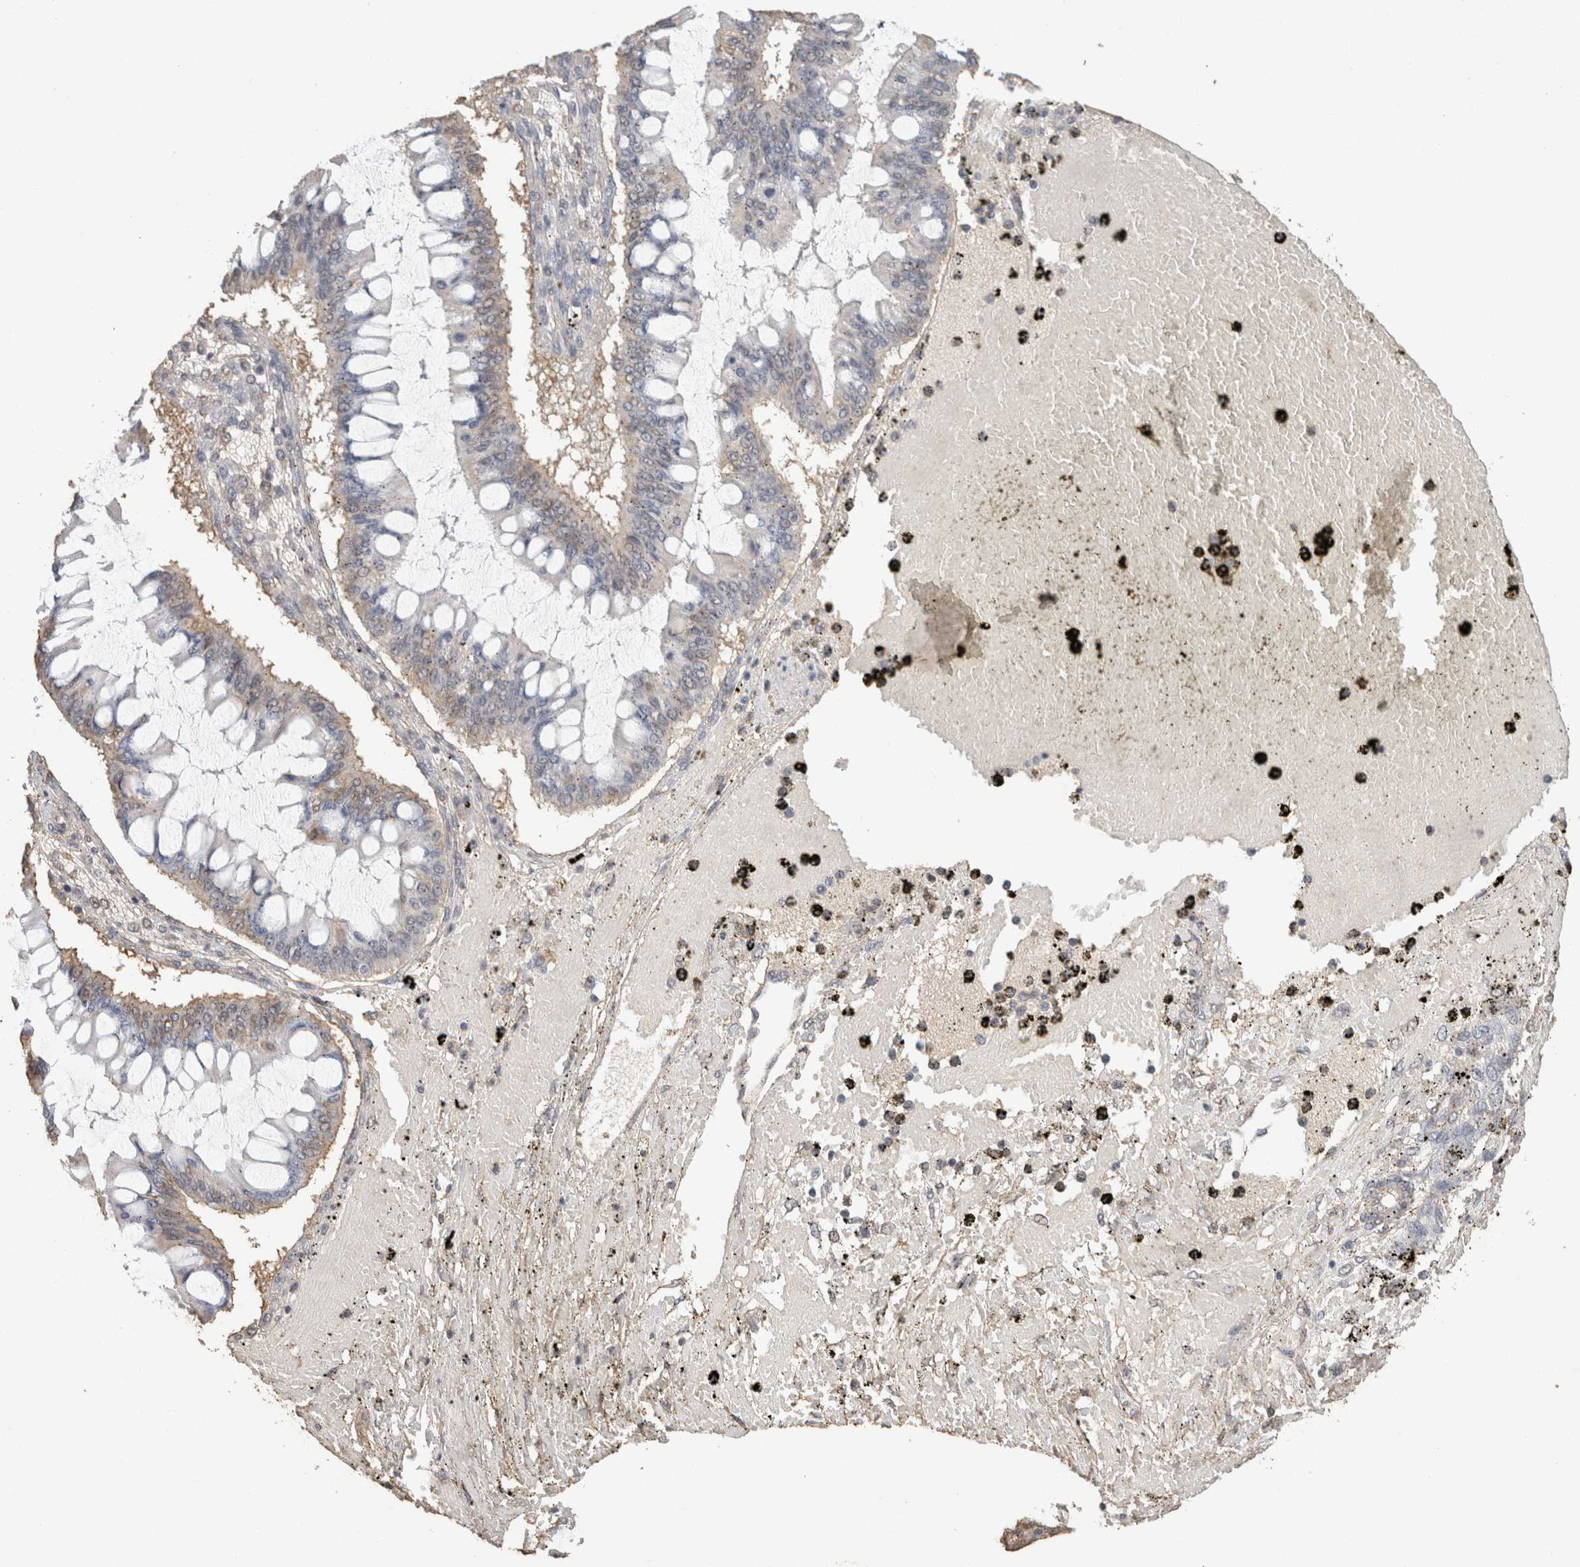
{"staining": {"intensity": "weak", "quantity": "<25%", "location": "cytoplasmic/membranous"}, "tissue": "ovarian cancer", "cell_type": "Tumor cells", "image_type": "cancer", "snomed": [{"axis": "morphology", "description": "Cystadenocarcinoma, mucinous, NOS"}, {"axis": "topography", "description": "Ovary"}], "caption": "Protein analysis of ovarian cancer (mucinous cystadenocarcinoma) displays no significant expression in tumor cells. Nuclei are stained in blue.", "gene": "CX3CL1", "patient": {"sex": "female", "age": 73}}